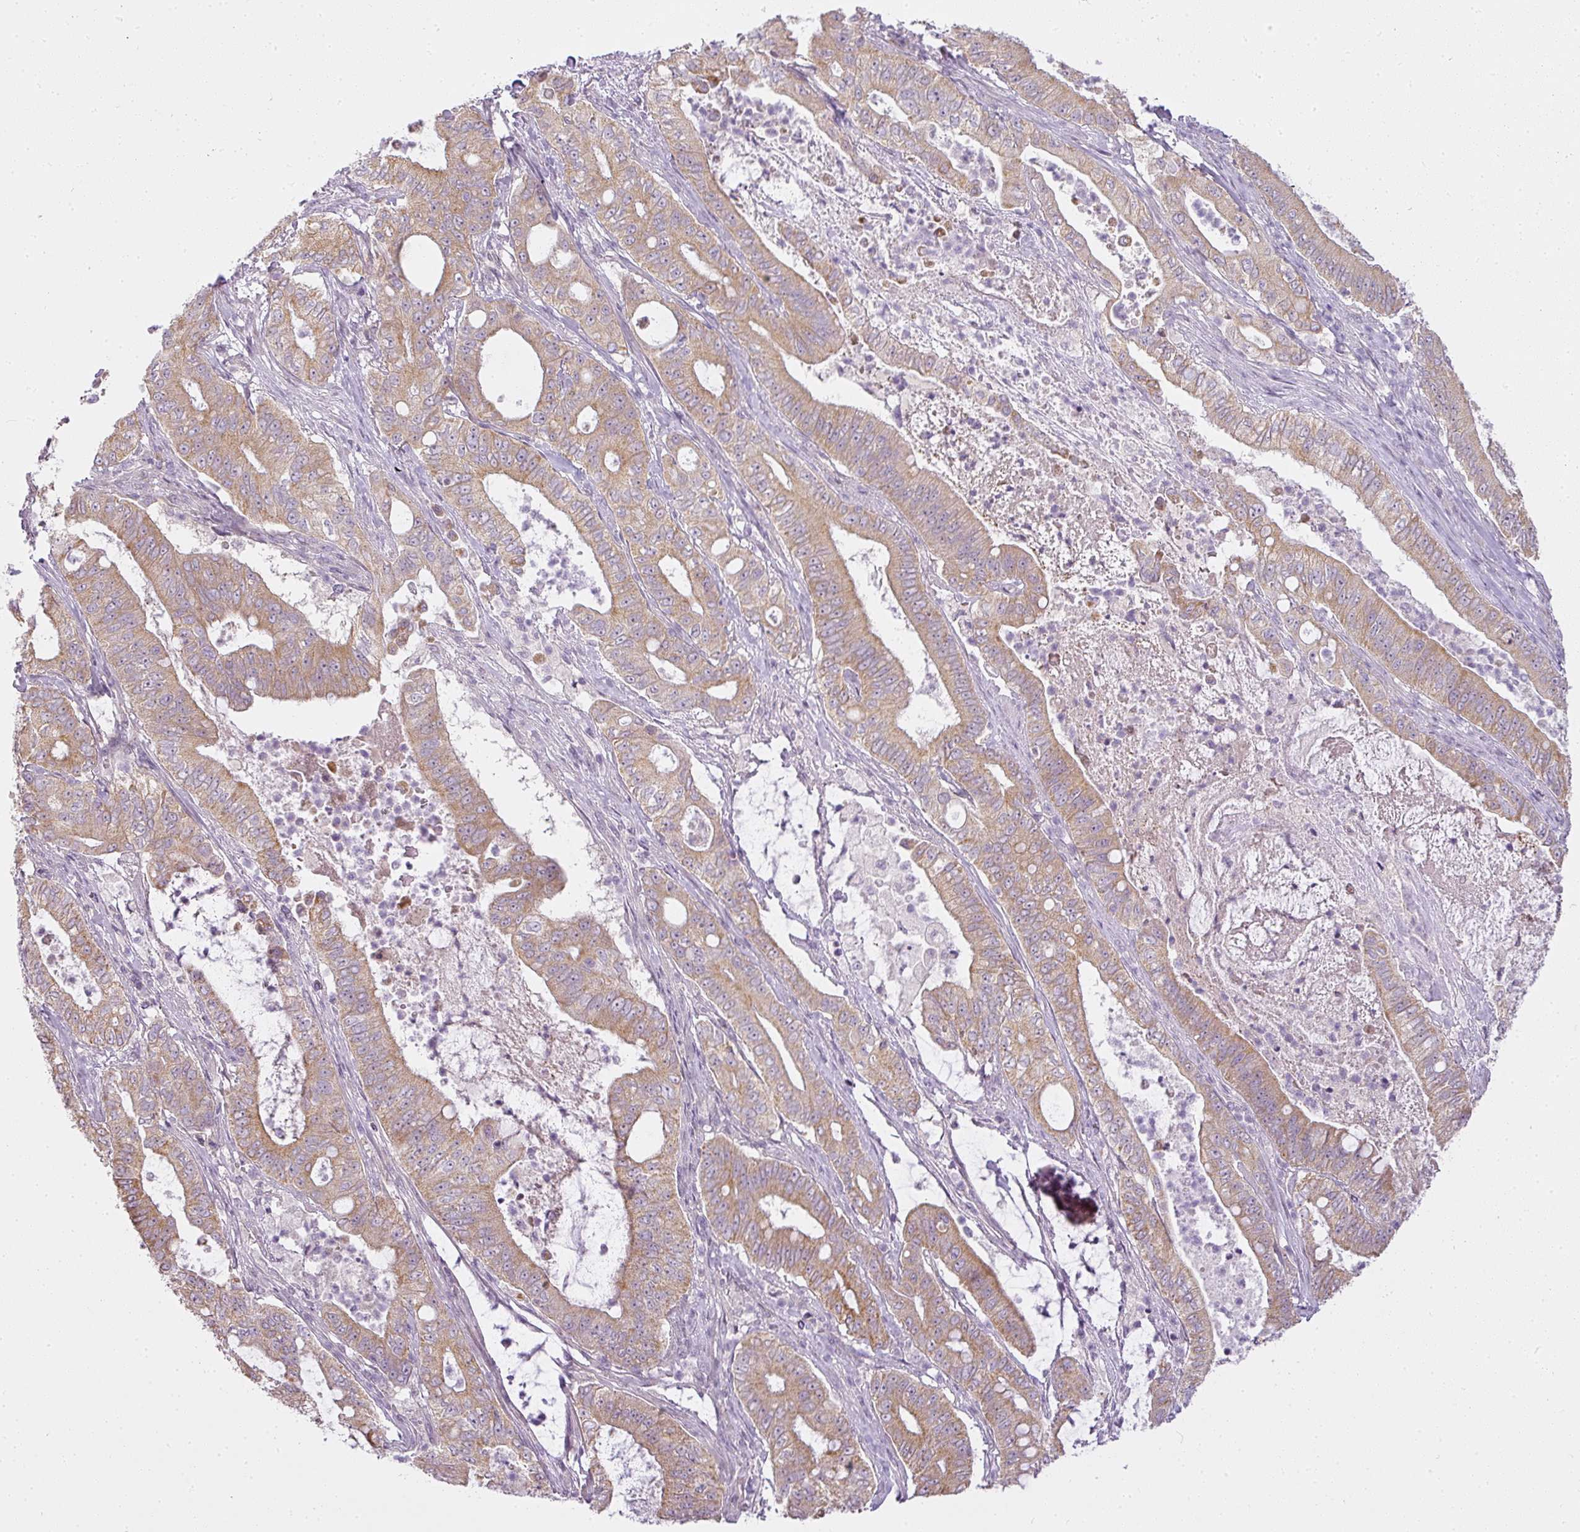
{"staining": {"intensity": "moderate", "quantity": ">75%", "location": "cytoplasmic/membranous"}, "tissue": "pancreatic cancer", "cell_type": "Tumor cells", "image_type": "cancer", "snomed": [{"axis": "morphology", "description": "Adenocarcinoma, NOS"}, {"axis": "topography", "description": "Pancreas"}], "caption": "A histopathology image showing moderate cytoplasmic/membranous expression in approximately >75% of tumor cells in pancreatic cancer (adenocarcinoma), as visualized by brown immunohistochemical staining.", "gene": "LY75", "patient": {"sex": "male", "age": 71}}